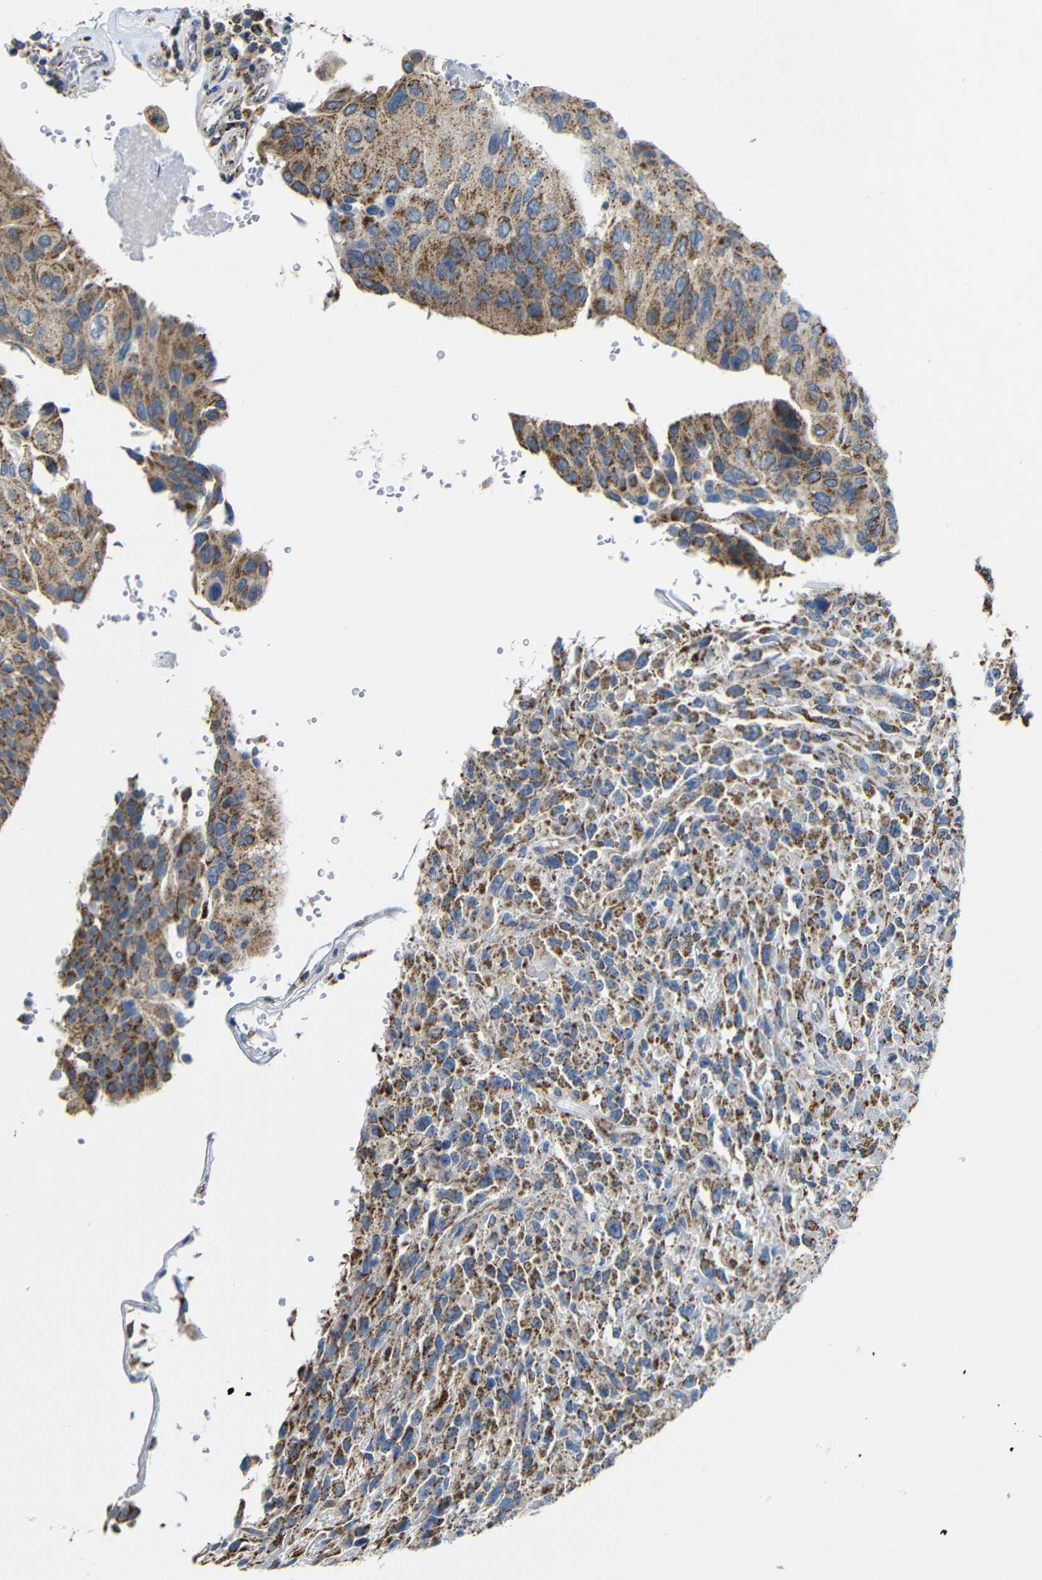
{"staining": {"intensity": "strong", "quantity": ">75%", "location": "cytoplasmic/membranous"}, "tissue": "urothelial cancer", "cell_type": "Tumor cells", "image_type": "cancer", "snomed": [{"axis": "morphology", "description": "Urothelial carcinoma, High grade"}, {"axis": "topography", "description": "Urinary bladder"}], "caption": "Approximately >75% of tumor cells in human urothelial cancer display strong cytoplasmic/membranous protein positivity as visualized by brown immunohistochemical staining.", "gene": "FAM171B", "patient": {"sex": "male", "age": 66}}